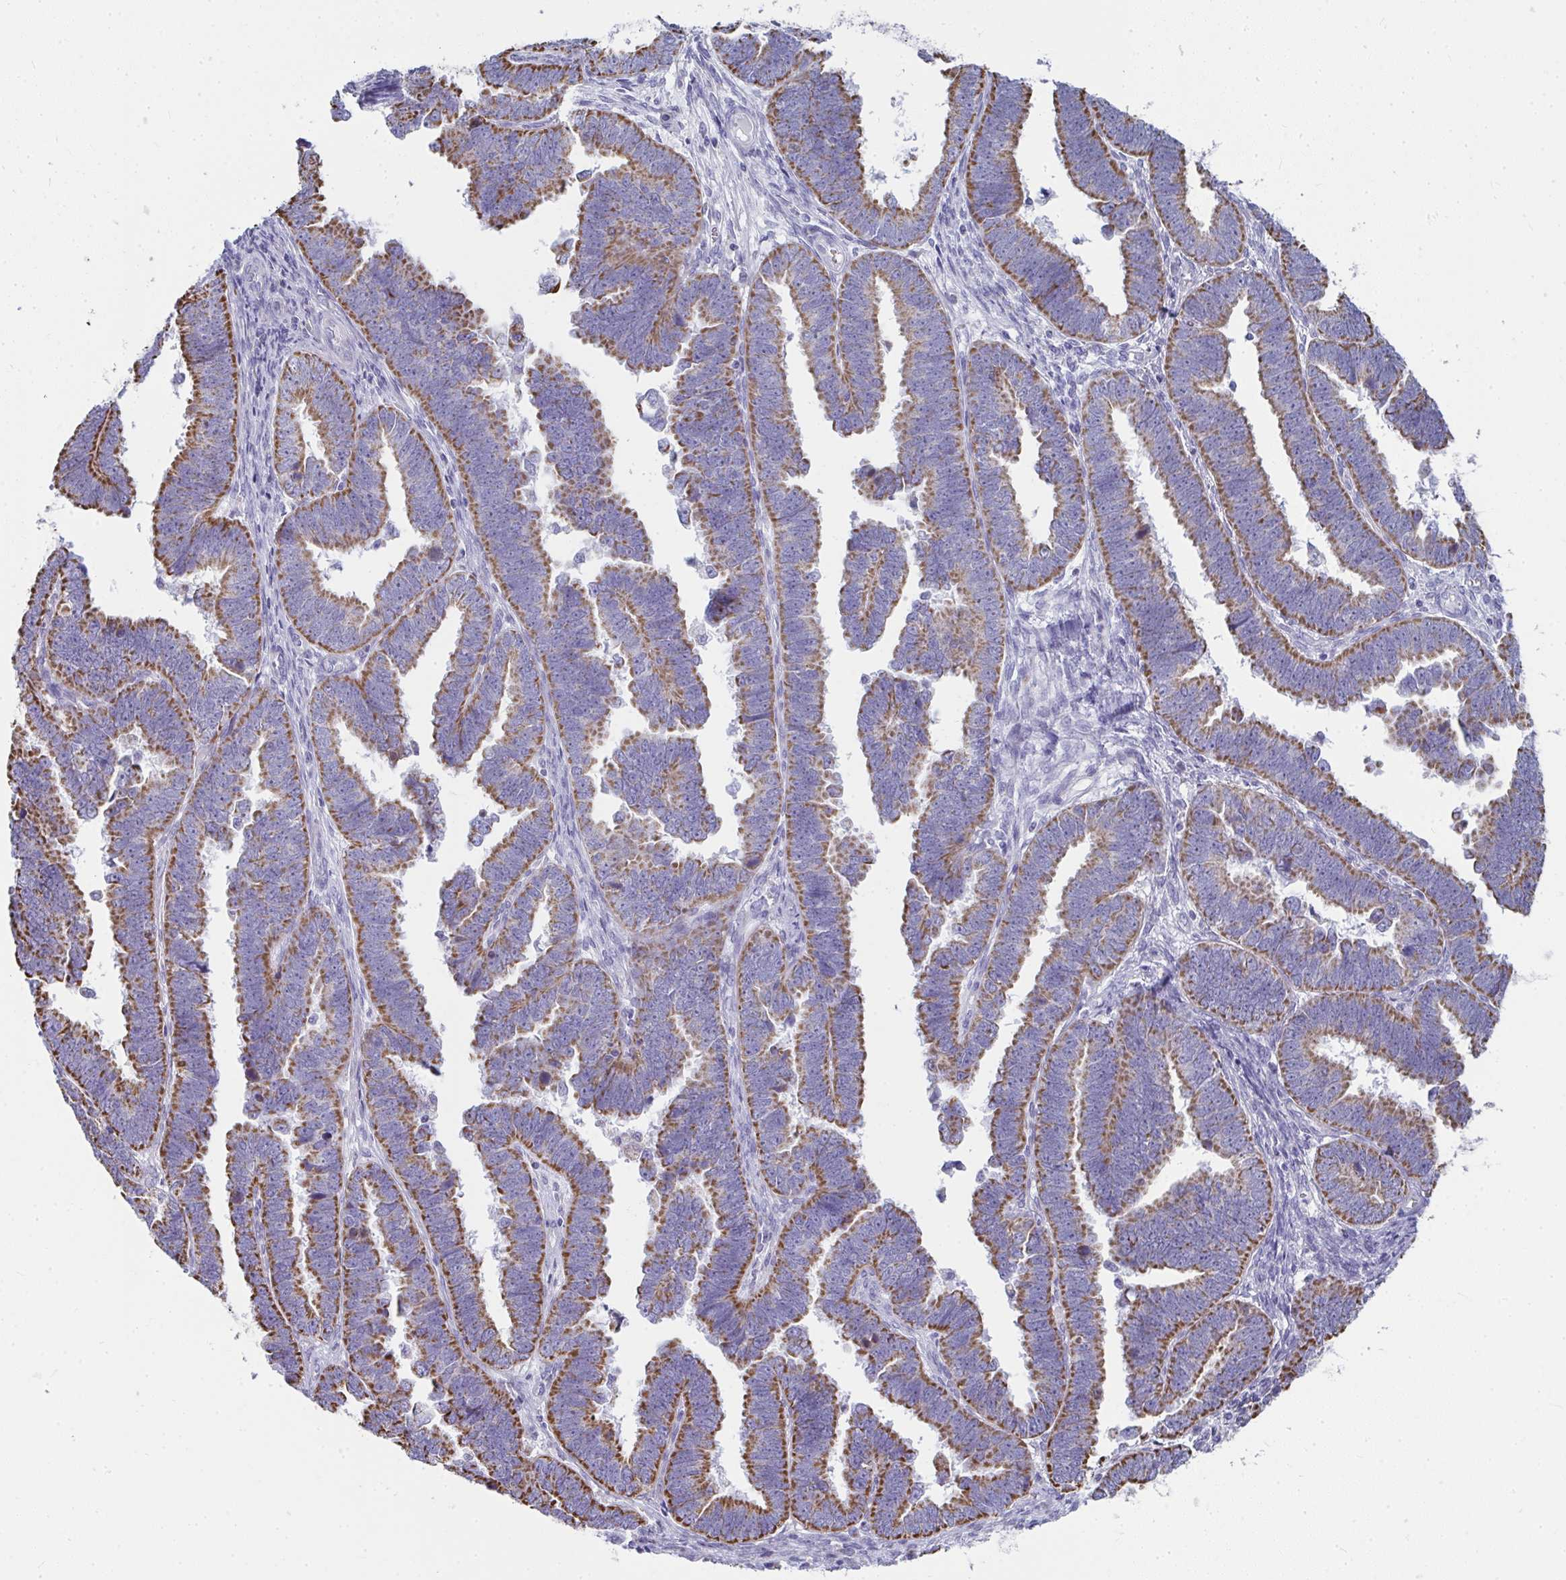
{"staining": {"intensity": "moderate", "quantity": ">75%", "location": "cytoplasmic/membranous"}, "tissue": "endometrial cancer", "cell_type": "Tumor cells", "image_type": "cancer", "snomed": [{"axis": "morphology", "description": "Adenocarcinoma, NOS"}, {"axis": "topography", "description": "Endometrium"}], "caption": "Tumor cells exhibit moderate cytoplasmic/membranous positivity in about >75% of cells in endometrial cancer.", "gene": "SLC6A1", "patient": {"sex": "female", "age": 75}}